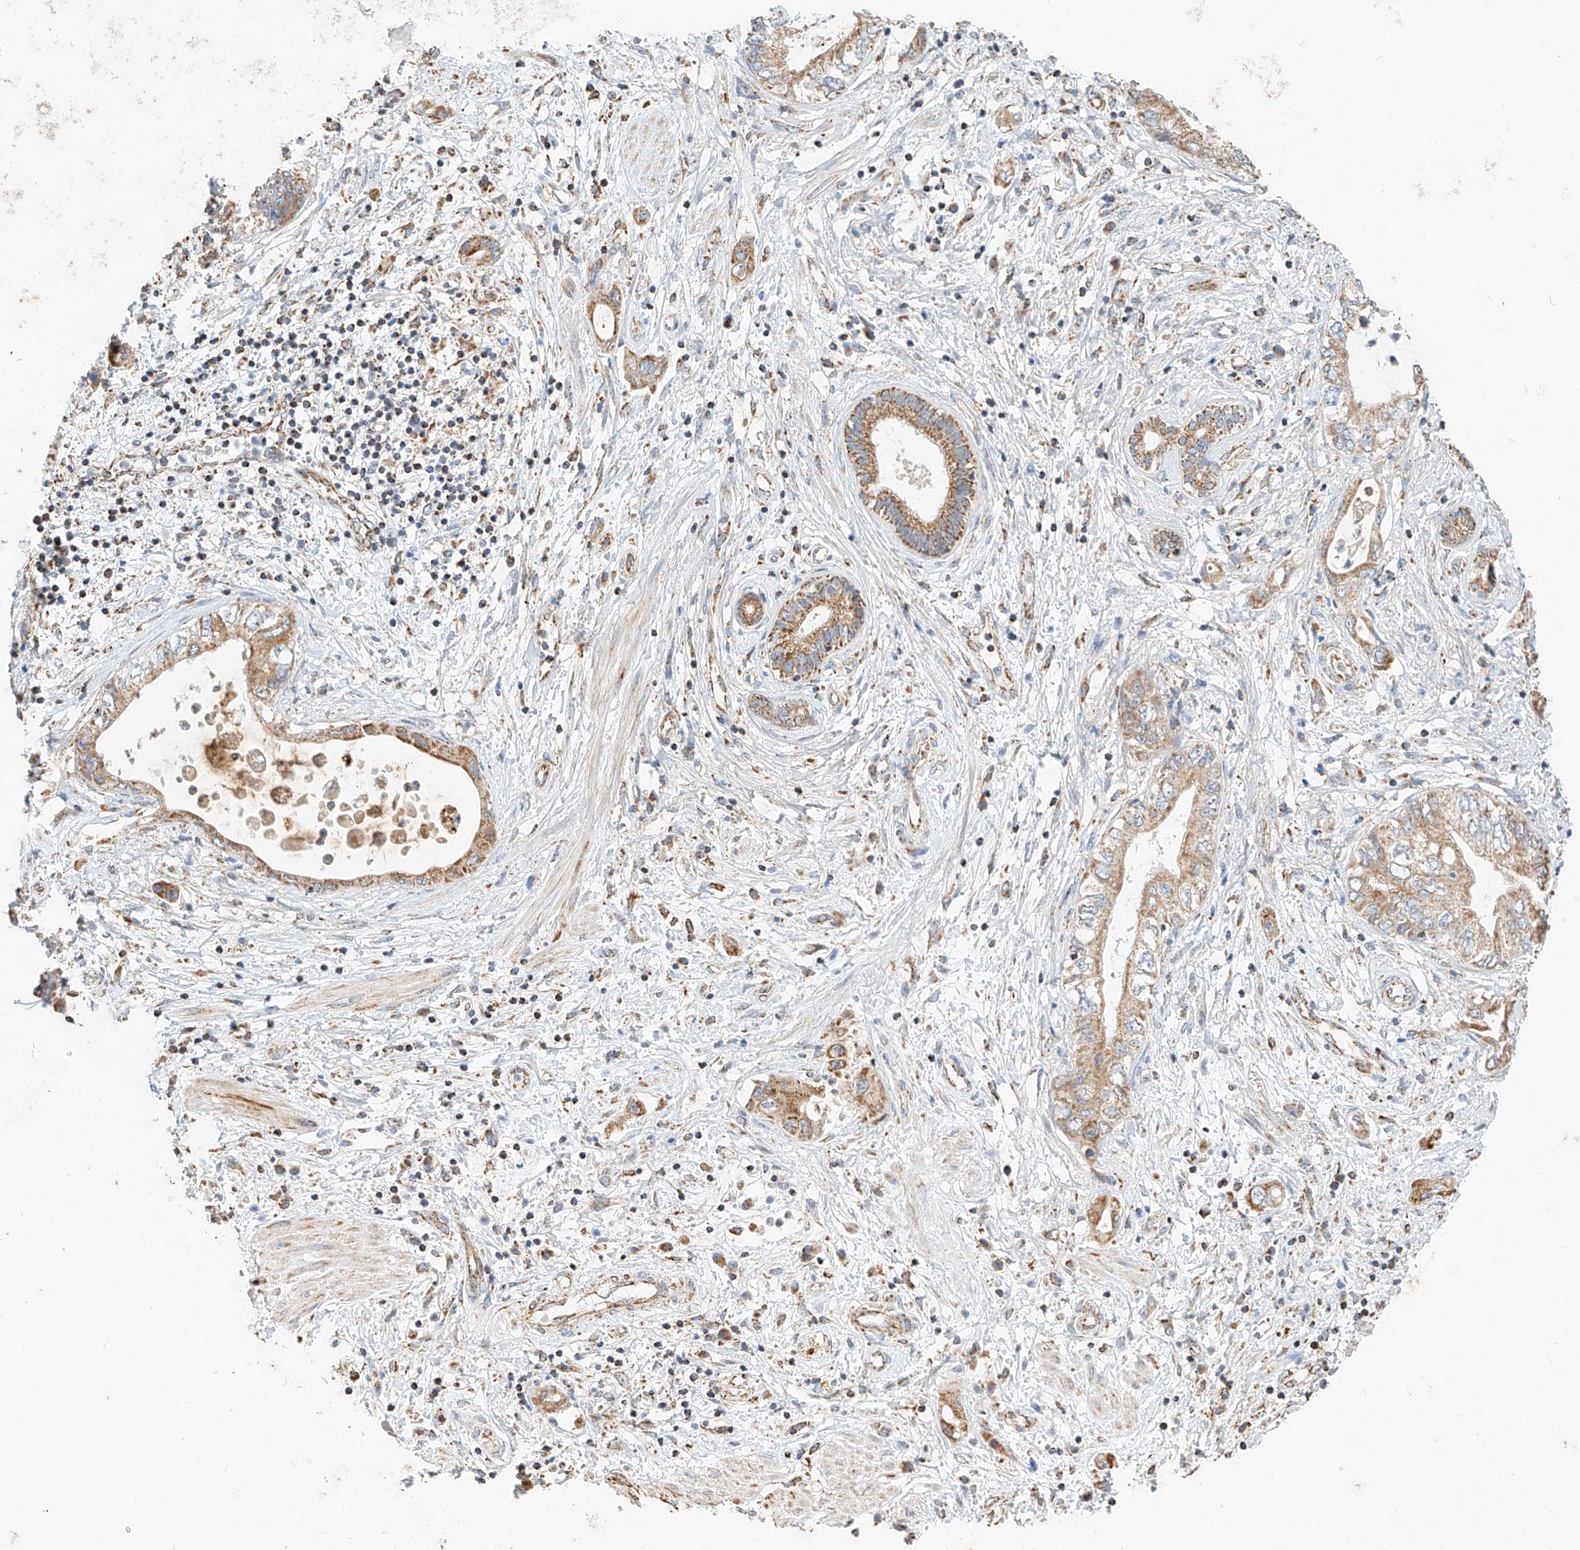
{"staining": {"intensity": "moderate", "quantity": ">75%", "location": "cytoplasmic/membranous"}, "tissue": "pancreatic cancer", "cell_type": "Tumor cells", "image_type": "cancer", "snomed": [{"axis": "morphology", "description": "Adenocarcinoma, NOS"}, {"axis": "topography", "description": "Pancreas"}], "caption": "Pancreatic cancer (adenocarcinoma) stained for a protein reveals moderate cytoplasmic/membranous positivity in tumor cells.", "gene": "YIPF7", "patient": {"sex": "female", "age": 73}}